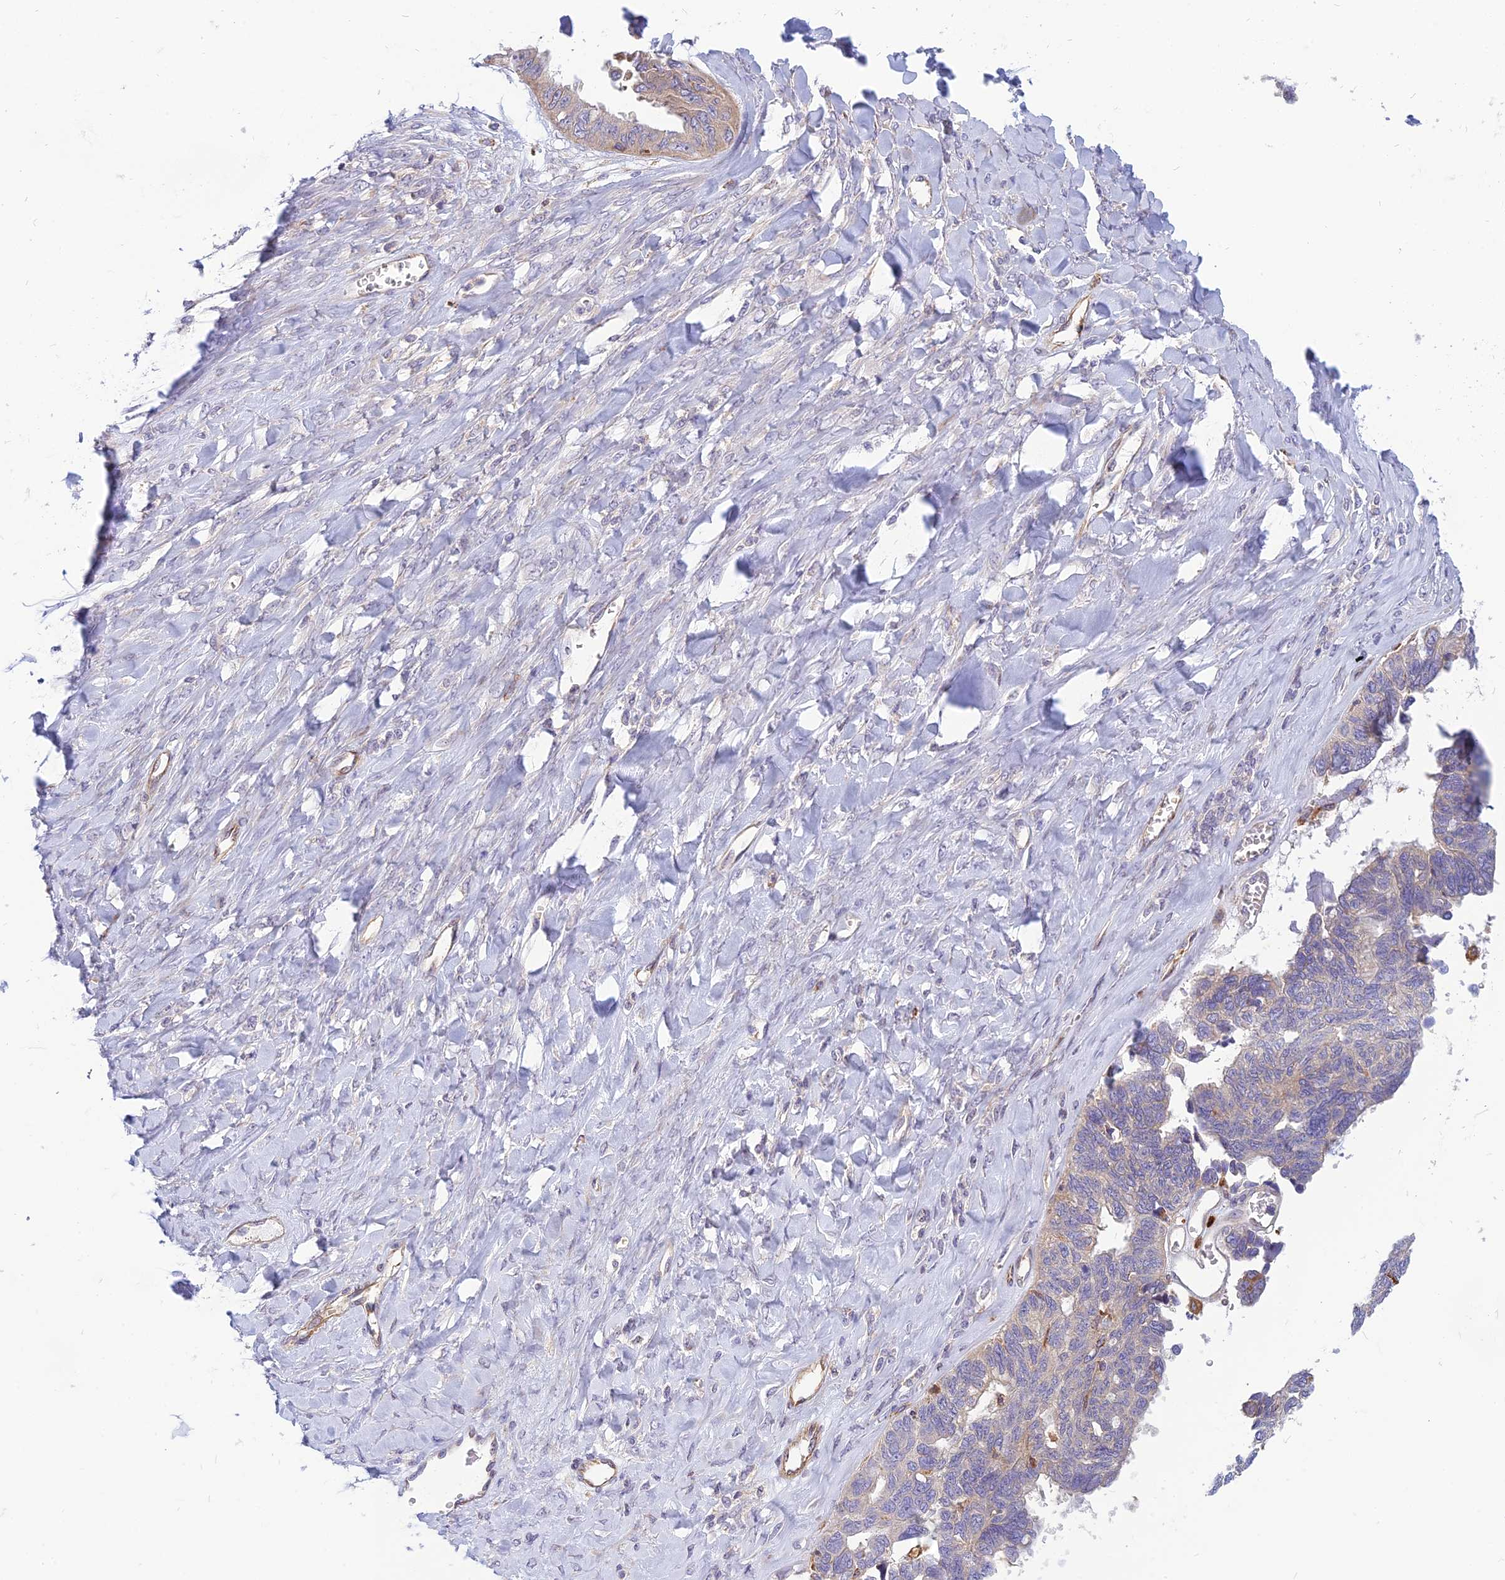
{"staining": {"intensity": "negative", "quantity": "none", "location": "none"}, "tissue": "ovarian cancer", "cell_type": "Tumor cells", "image_type": "cancer", "snomed": [{"axis": "morphology", "description": "Cystadenocarcinoma, serous, NOS"}, {"axis": "topography", "description": "Ovary"}], "caption": "This is a micrograph of immunohistochemistry (IHC) staining of ovarian serous cystadenocarcinoma, which shows no expression in tumor cells.", "gene": "PHKA2", "patient": {"sex": "female", "age": 79}}